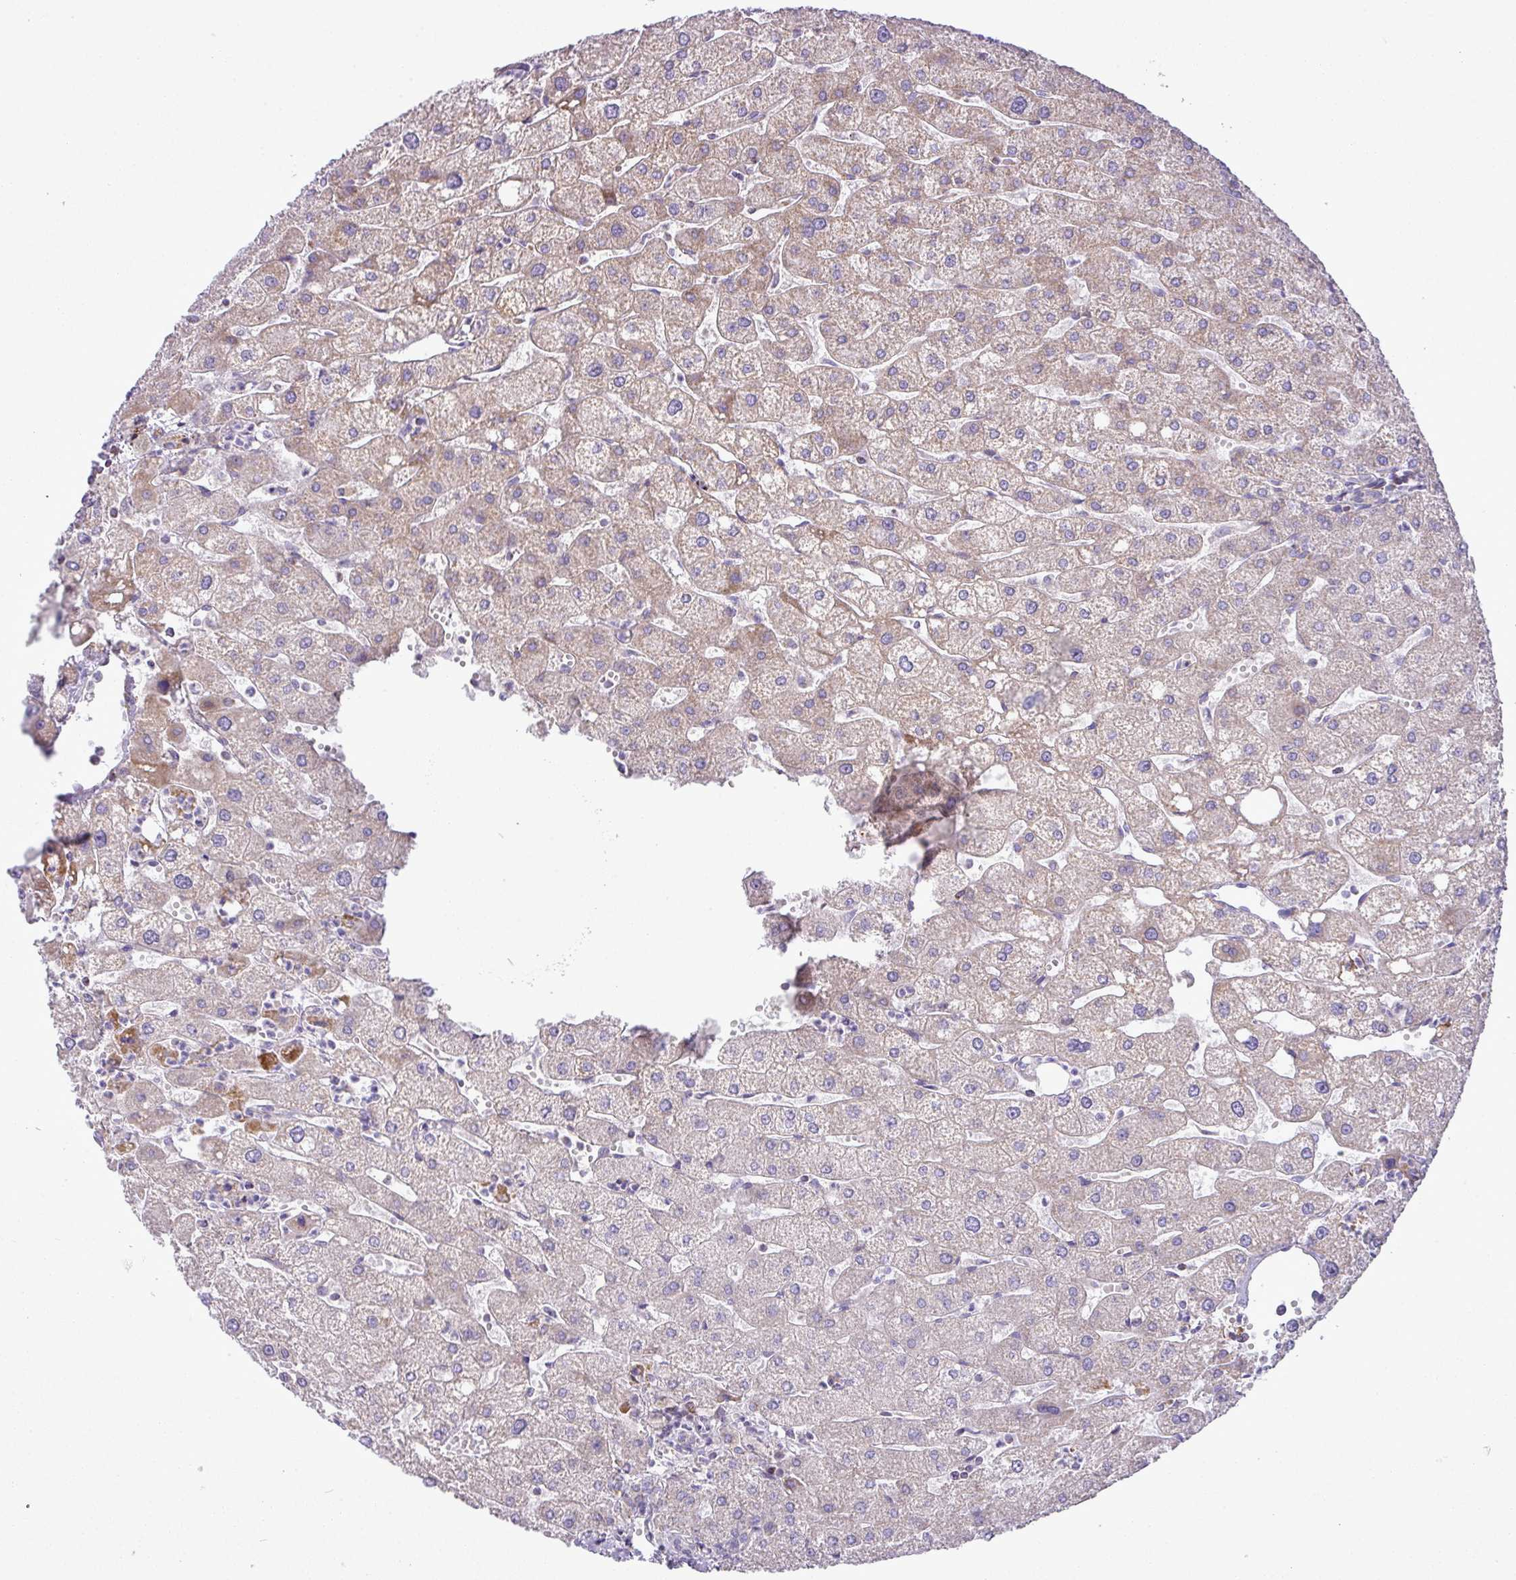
{"staining": {"intensity": "negative", "quantity": "none", "location": "none"}, "tissue": "liver", "cell_type": "Cholangiocytes", "image_type": "normal", "snomed": [{"axis": "morphology", "description": "Normal tissue, NOS"}, {"axis": "topography", "description": "Liver"}], "caption": "Cholangiocytes are negative for protein expression in benign human liver. (IHC, brightfield microscopy, high magnification).", "gene": "ZNF81", "patient": {"sex": "male", "age": 67}}